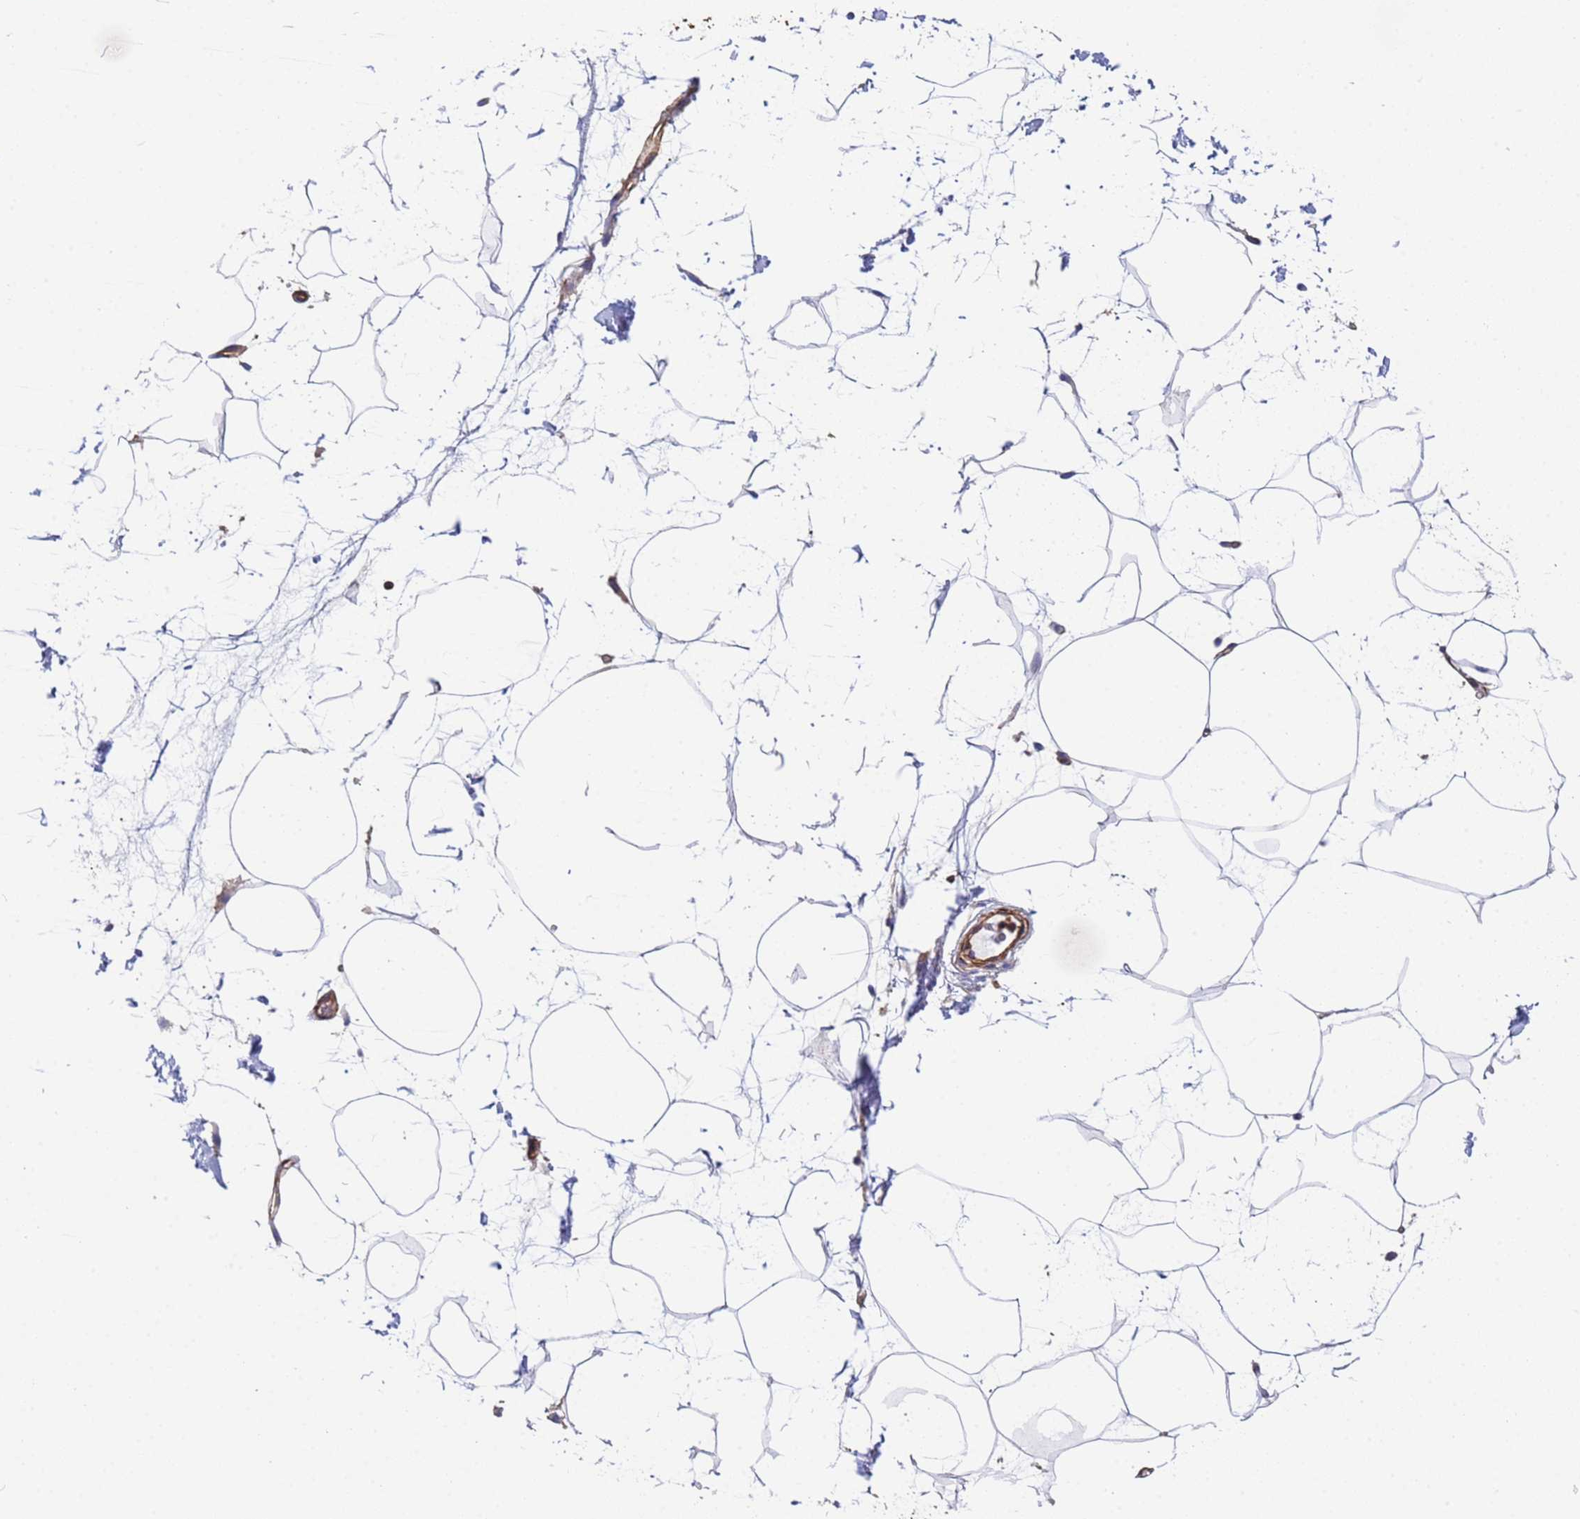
{"staining": {"intensity": "negative", "quantity": "none", "location": "none"}, "tissue": "adipose tissue", "cell_type": "Adipocytes", "image_type": "normal", "snomed": [{"axis": "morphology", "description": "Normal tissue, NOS"}, {"axis": "topography", "description": "Adipose tissue"}], "caption": "Immunohistochemistry of normal adipose tissue displays no staining in adipocytes.", "gene": "MYL12A", "patient": {"sex": "female", "age": 37}}